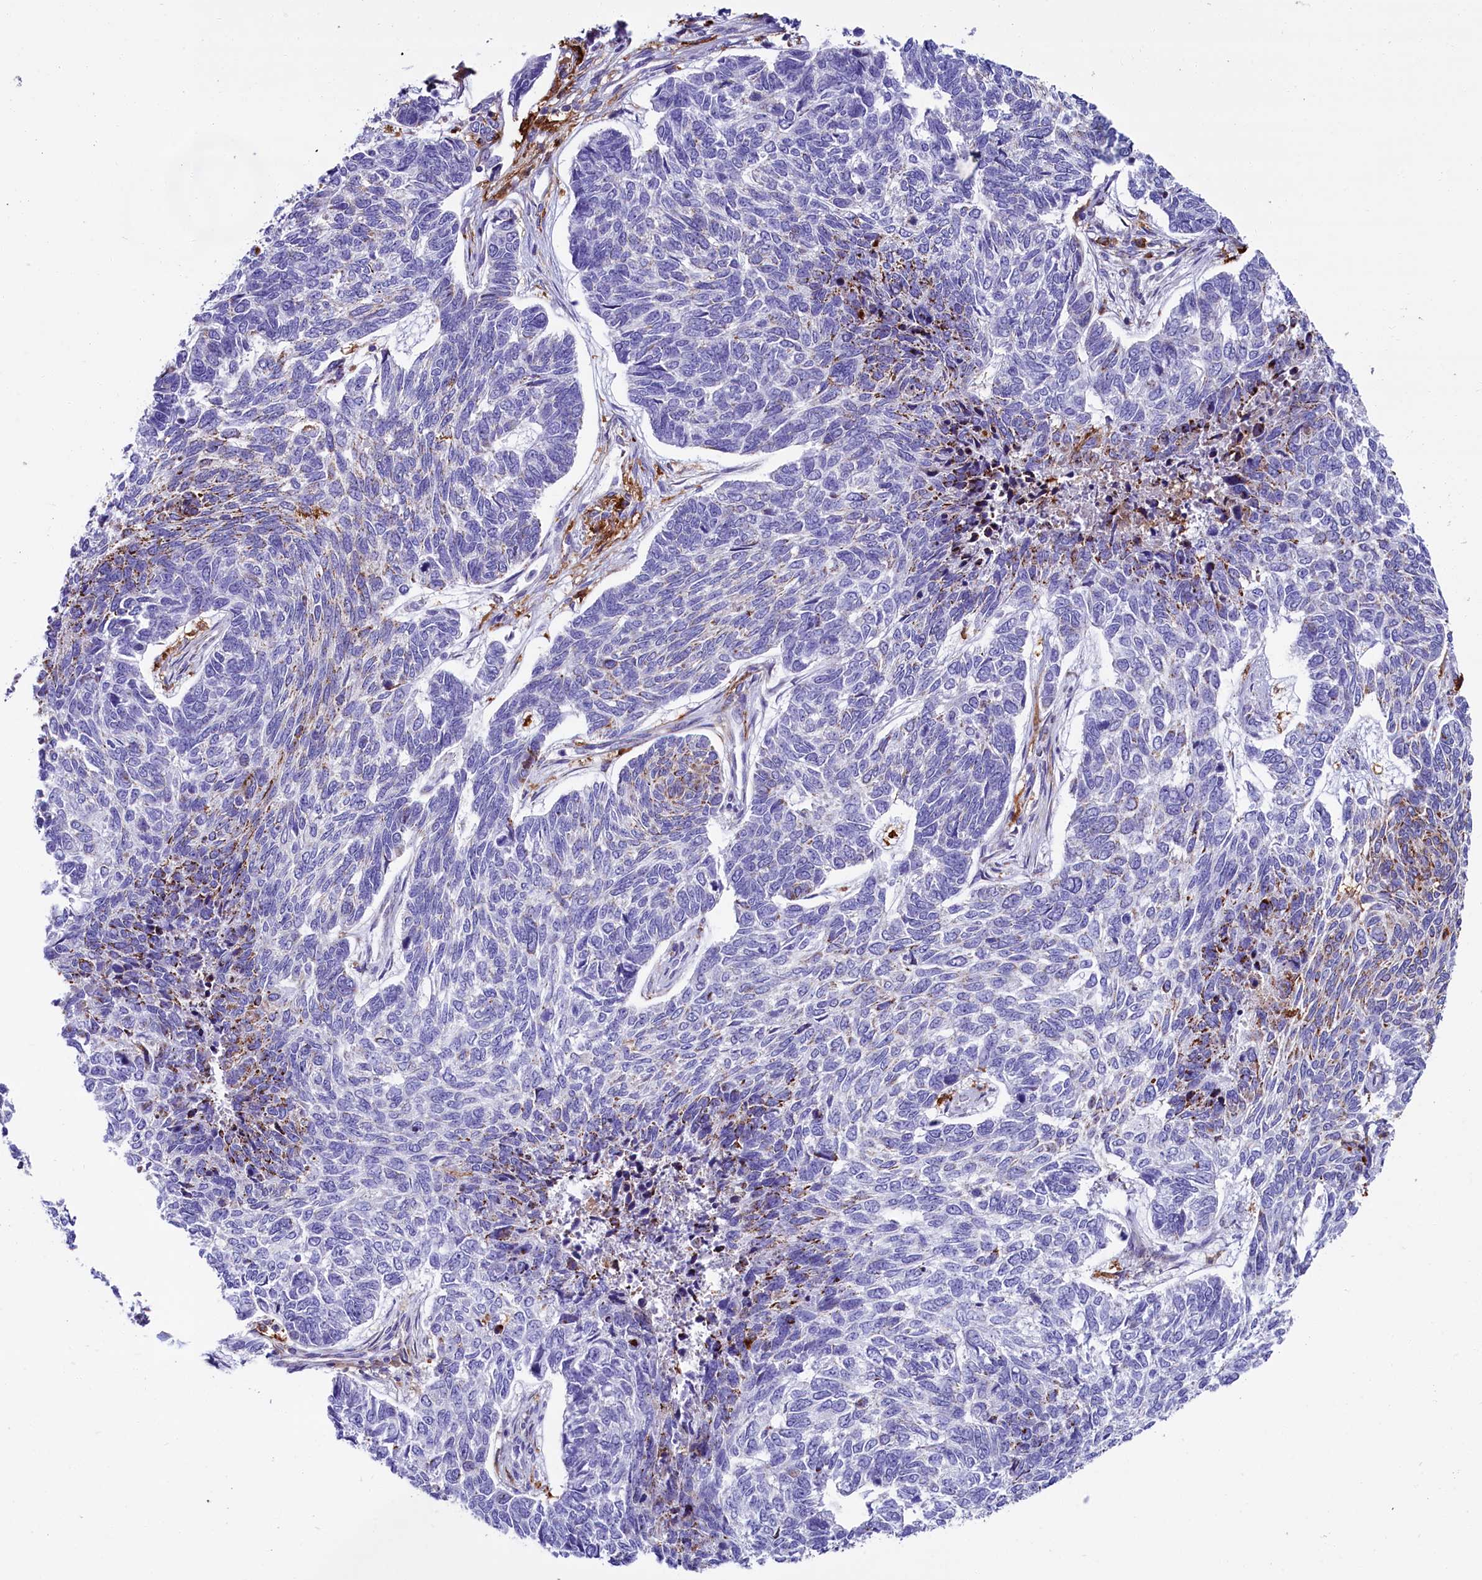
{"staining": {"intensity": "negative", "quantity": "none", "location": "none"}, "tissue": "skin cancer", "cell_type": "Tumor cells", "image_type": "cancer", "snomed": [{"axis": "morphology", "description": "Basal cell carcinoma"}, {"axis": "topography", "description": "Skin"}], "caption": "This is an IHC photomicrograph of skin basal cell carcinoma. There is no positivity in tumor cells.", "gene": "IL20RA", "patient": {"sex": "female", "age": 65}}